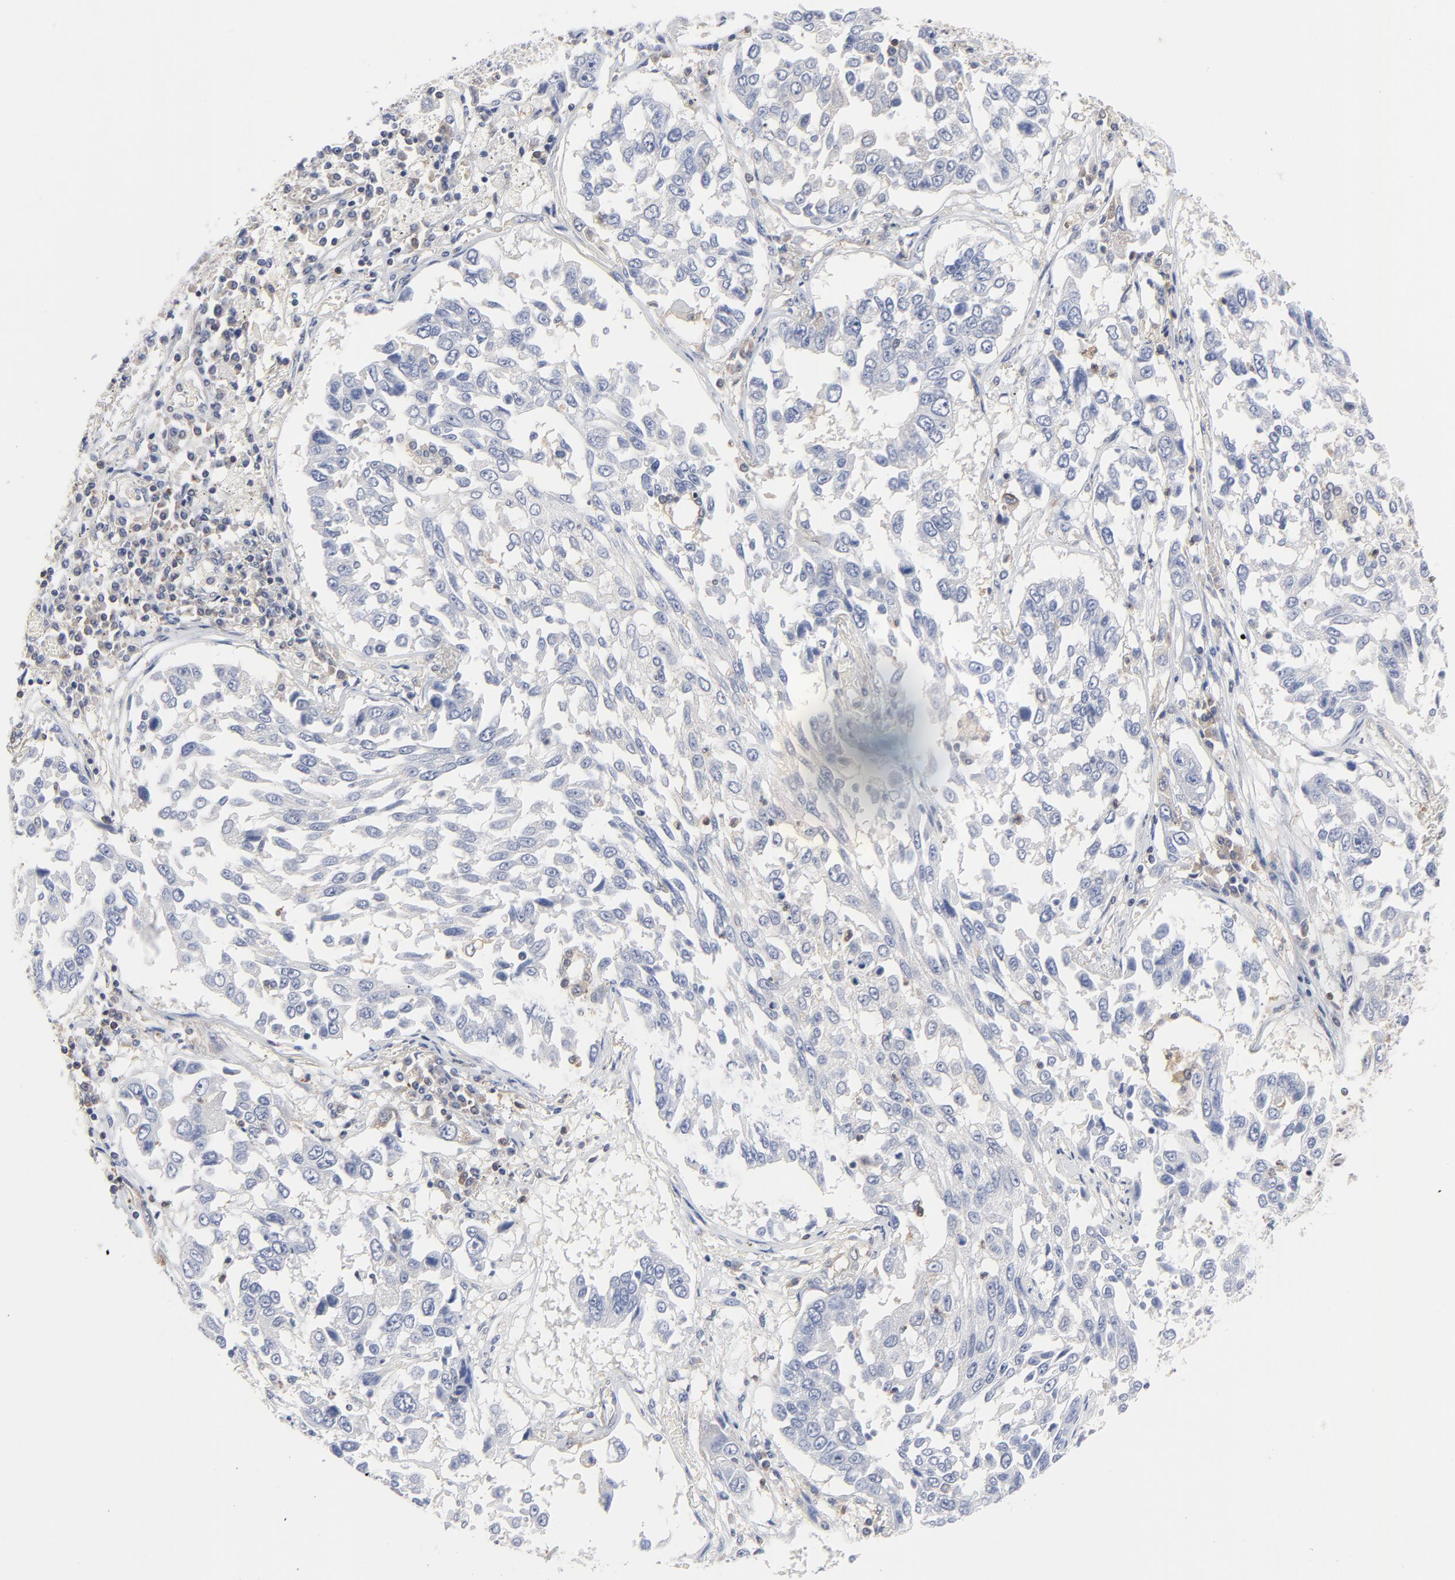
{"staining": {"intensity": "negative", "quantity": "none", "location": "none"}, "tissue": "lung cancer", "cell_type": "Tumor cells", "image_type": "cancer", "snomed": [{"axis": "morphology", "description": "Squamous cell carcinoma, NOS"}, {"axis": "topography", "description": "Lung"}], "caption": "High magnification brightfield microscopy of lung cancer stained with DAB (brown) and counterstained with hematoxylin (blue): tumor cells show no significant expression.", "gene": "CAB39L", "patient": {"sex": "male", "age": 71}}